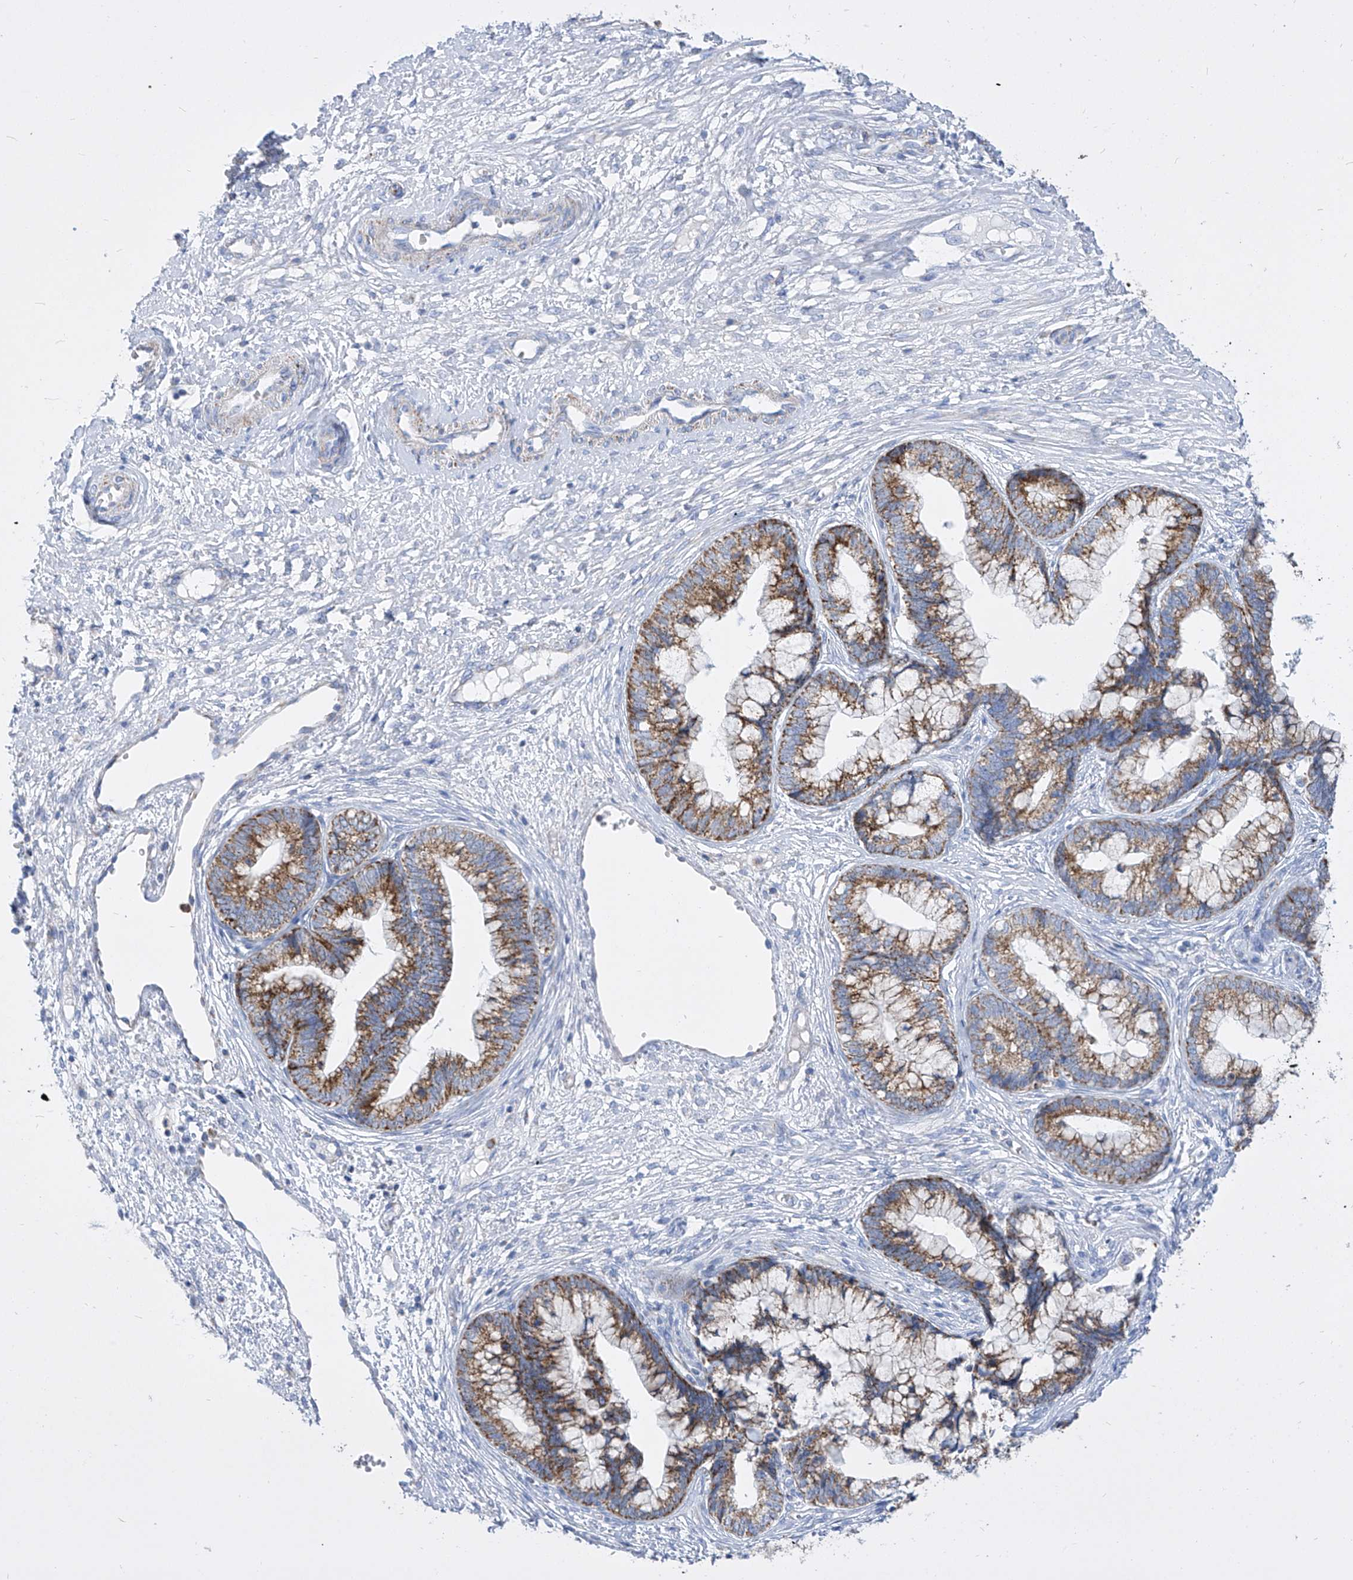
{"staining": {"intensity": "moderate", "quantity": ">75%", "location": "cytoplasmic/membranous"}, "tissue": "cervical cancer", "cell_type": "Tumor cells", "image_type": "cancer", "snomed": [{"axis": "morphology", "description": "Adenocarcinoma, NOS"}, {"axis": "topography", "description": "Cervix"}], "caption": "The micrograph exhibits a brown stain indicating the presence of a protein in the cytoplasmic/membranous of tumor cells in cervical adenocarcinoma.", "gene": "COQ3", "patient": {"sex": "female", "age": 44}}